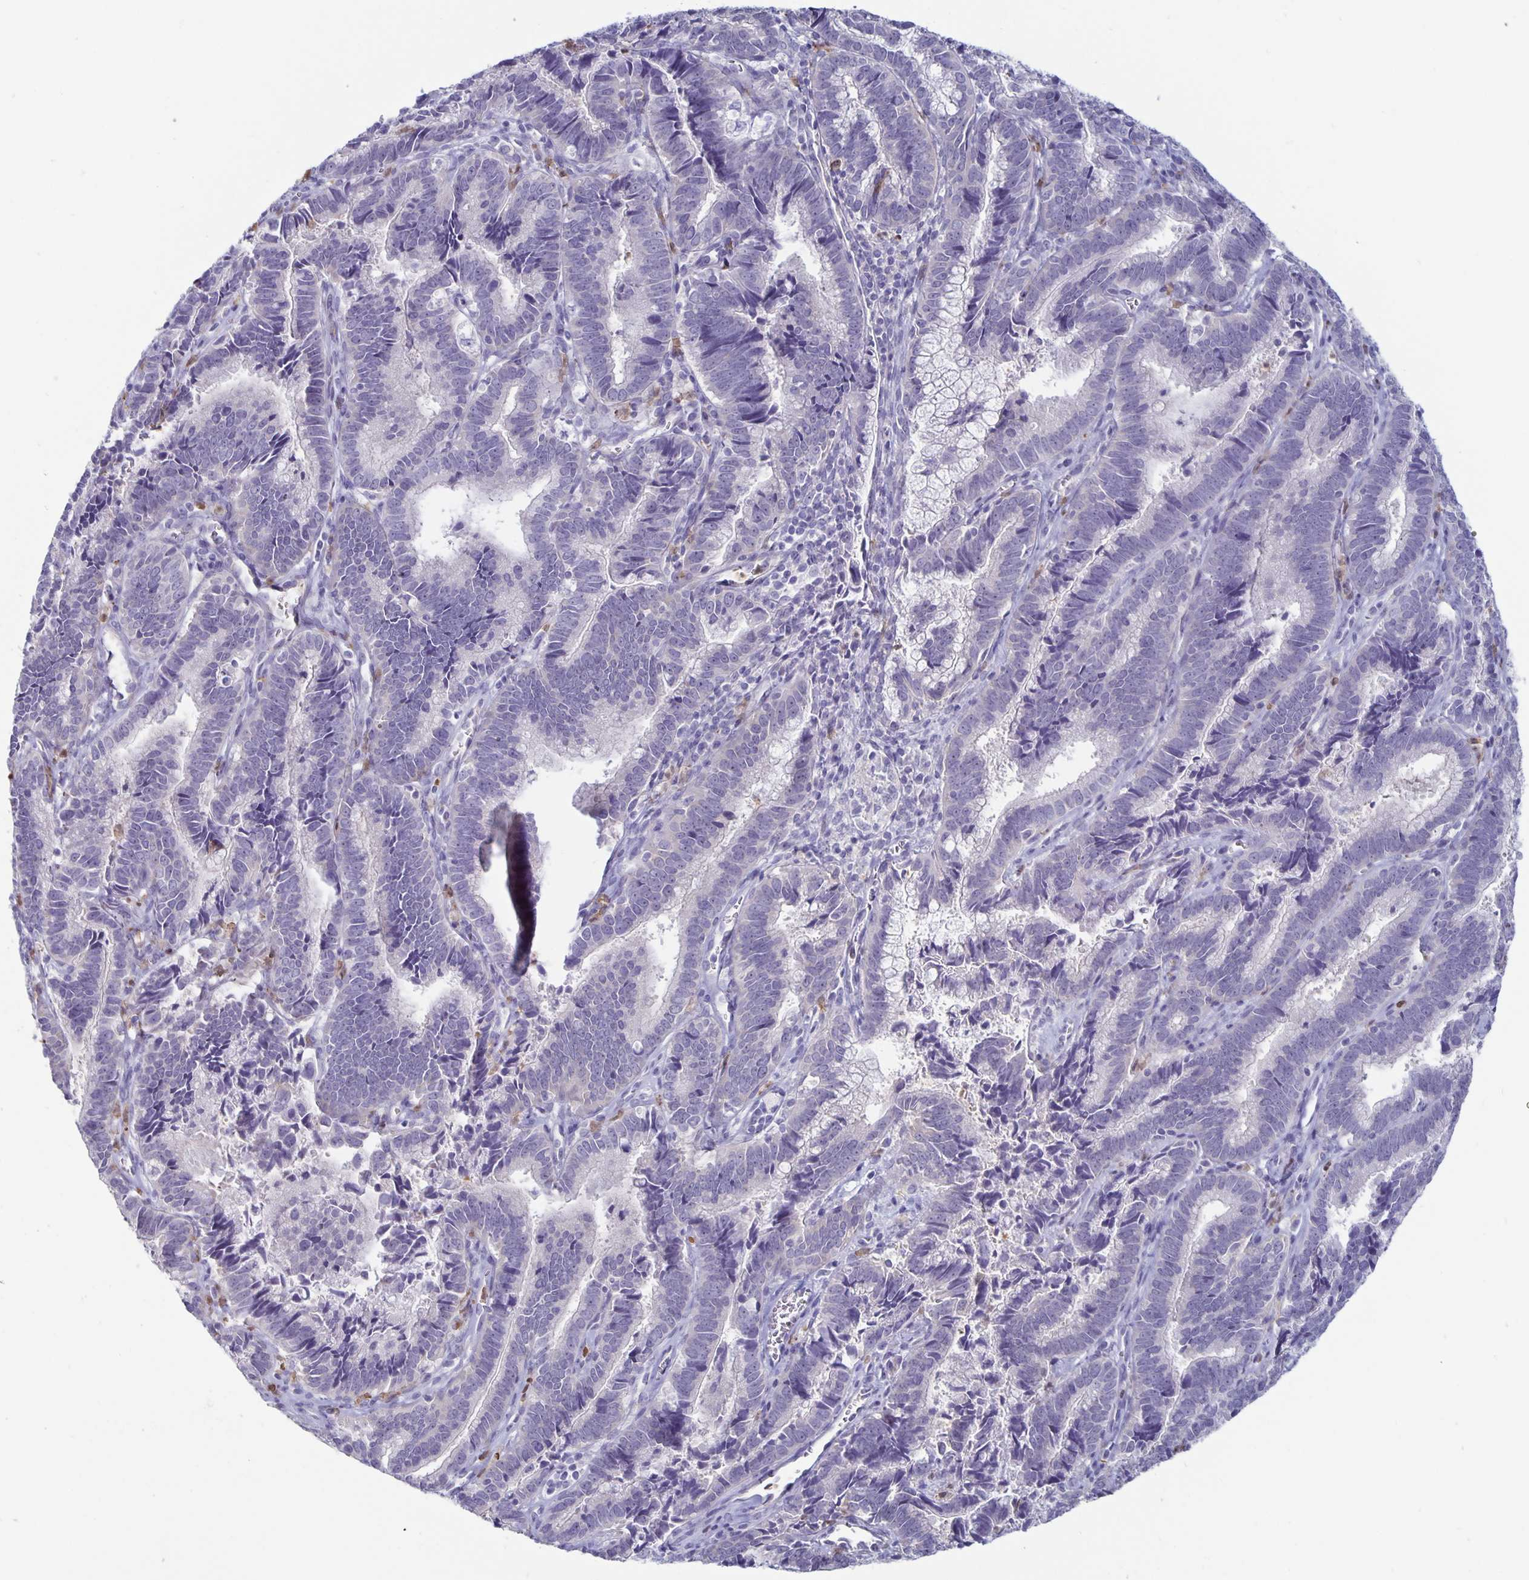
{"staining": {"intensity": "negative", "quantity": "none", "location": "none"}, "tissue": "cervical cancer", "cell_type": "Tumor cells", "image_type": "cancer", "snomed": [{"axis": "morphology", "description": "Adenocarcinoma, NOS"}, {"axis": "topography", "description": "Cervix"}], "caption": "Immunohistochemical staining of human cervical cancer demonstrates no significant positivity in tumor cells.", "gene": "PLCB3", "patient": {"sex": "female", "age": 61}}